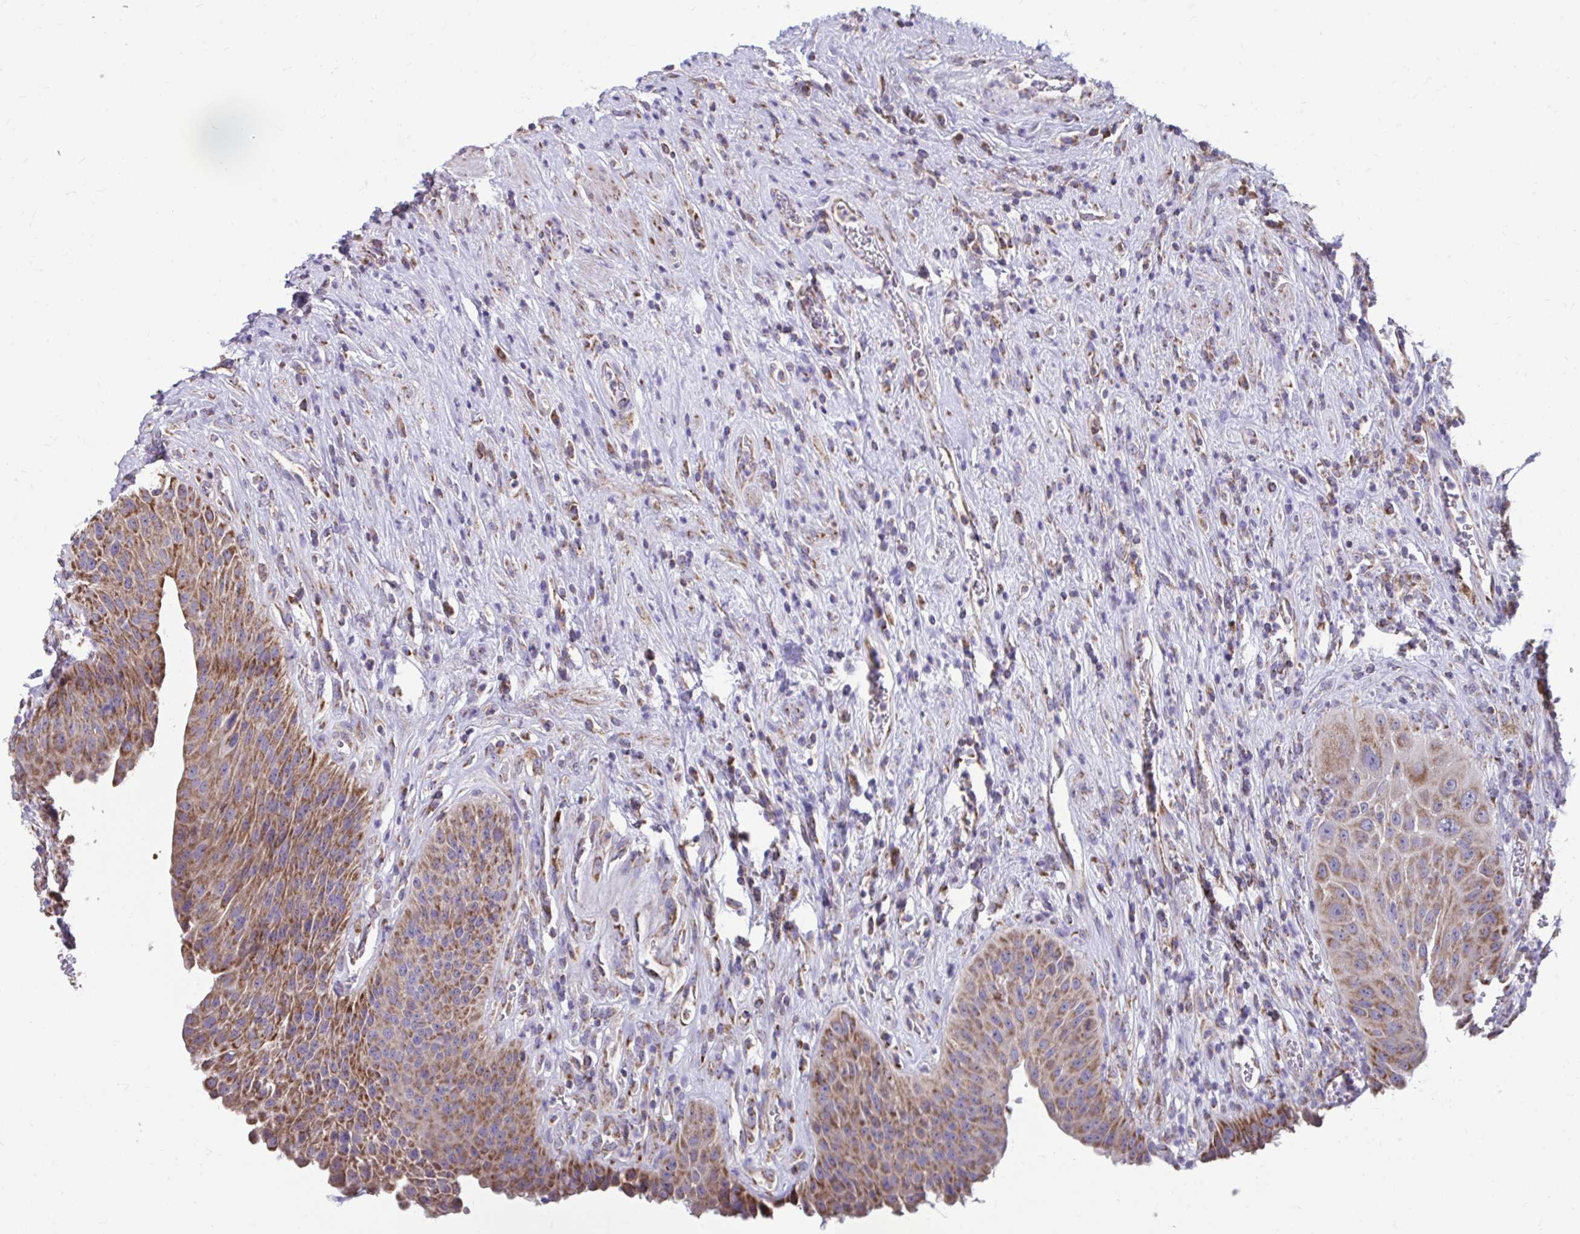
{"staining": {"intensity": "moderate", "quantity": ">75%", "location": "cytoplasmic/membranous"}, "tissue": "urinary bladder", "cell_type": "Urothelial cells", "image_type": "normal", "snomed": [{"axis": "morphology", "description": "Normal tissue, NOS"}, {"axis": "topography", "description": "Urinary bladder"}], "caption": "Immunohistochemistry (IHC) micrograph of unremarkable urinary bladder stained for a protein (brown), which demonstrates medium levels of moderate cytoplasmic/membranous staining in about >75% of urothelial cells.", "gene": "LINGO4", "patient": {"sex": "female", "age": 56}}